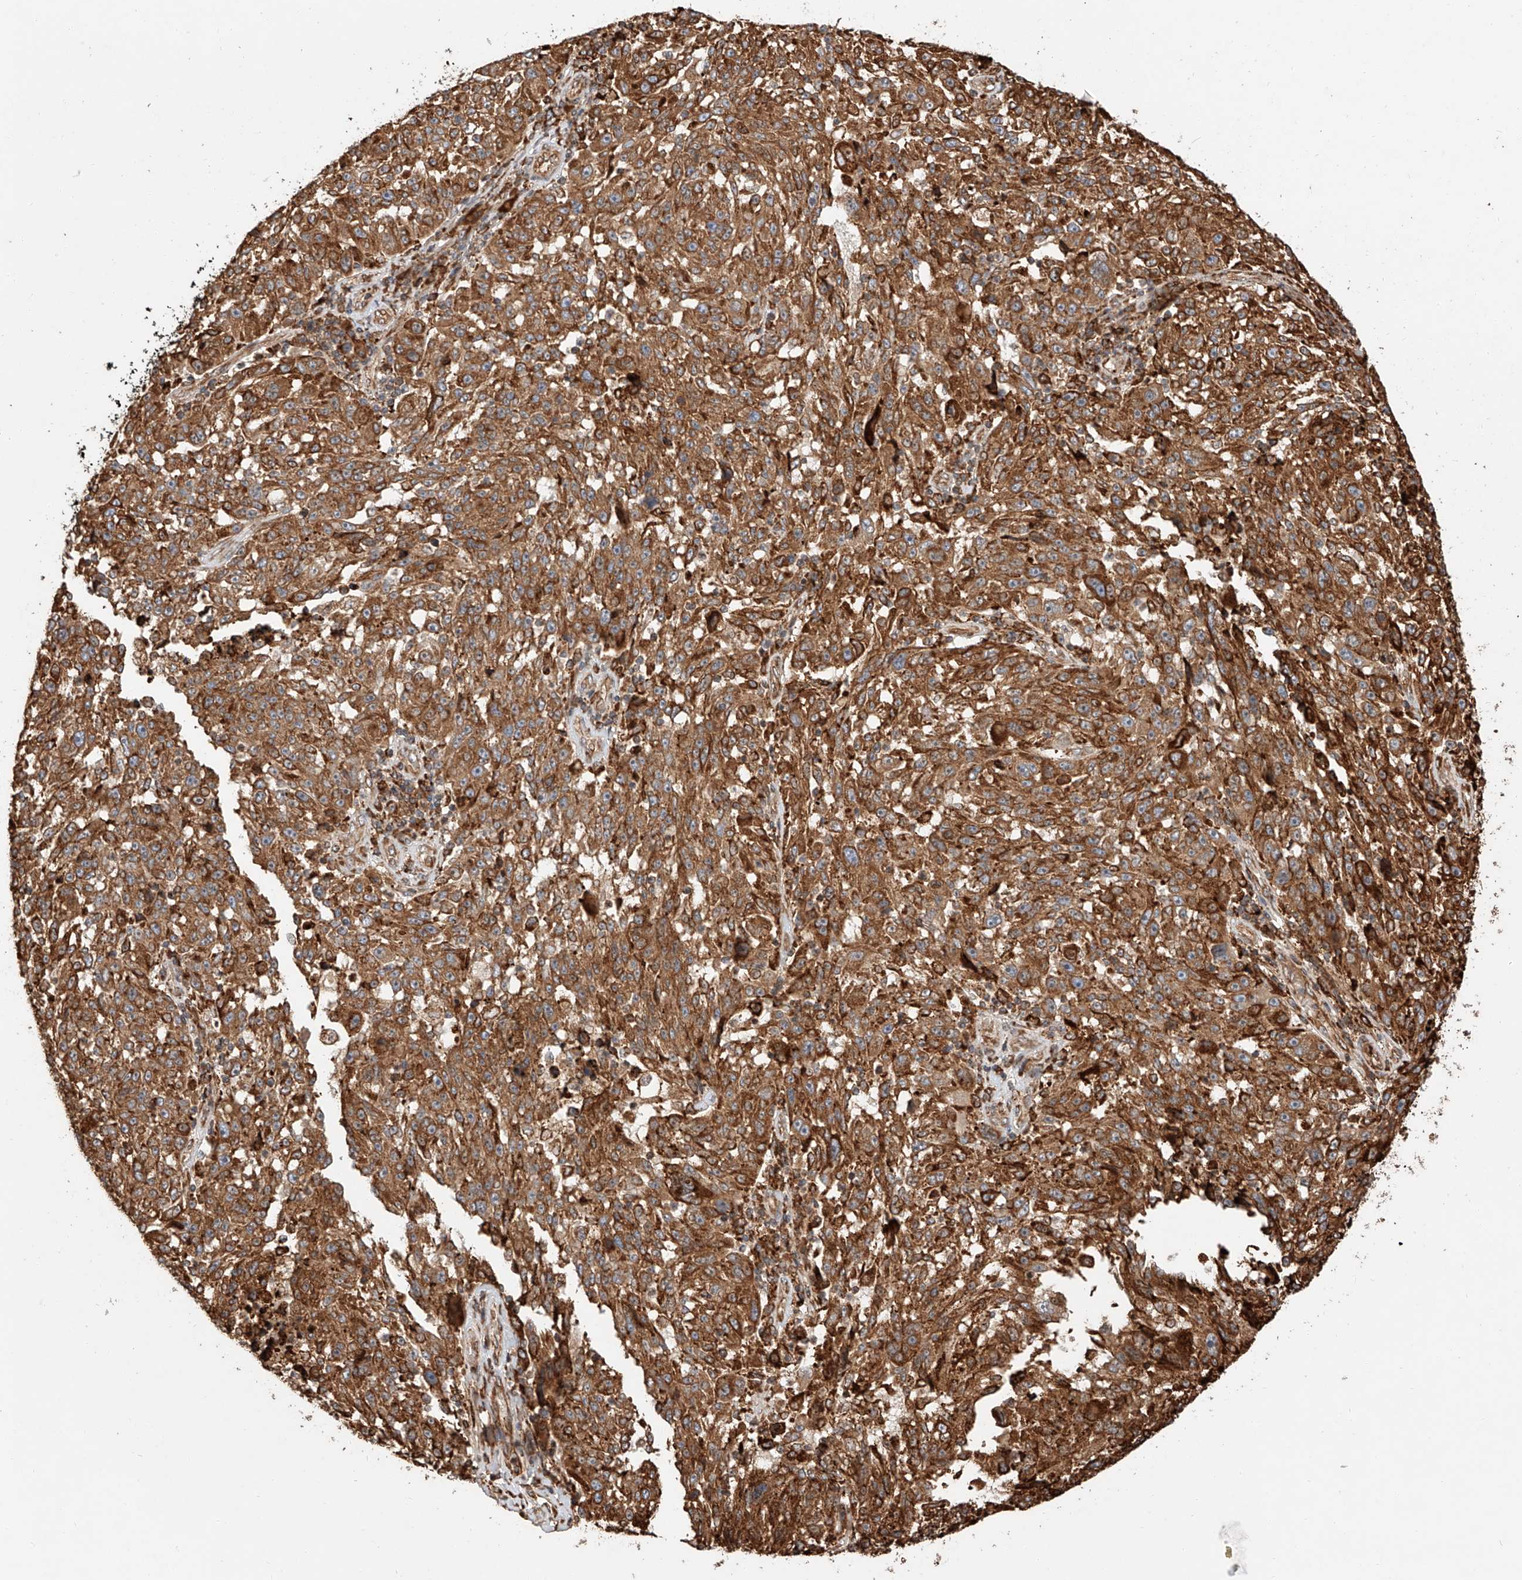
{"staining": {"intensity": "moderate", "quantity": ">75%", "location": "cytoplasmic/membranous"}, "tissue": "melanoma", "cell_type": "Tumor cells", "image_type": "cancer", "snomed": [{"axis": "morphology", "description": "Malignant melanoma, NOS"}, {"axis": "topography", "description": "Skin"}], "caption": "Human melanoma stained for a protein (brown) reveals moderate cytoplasmic/membranous positive expression in about >75% of tumor cells.", "gene": "ZNF84", "patient": {"sex": "male", "age": 53}}